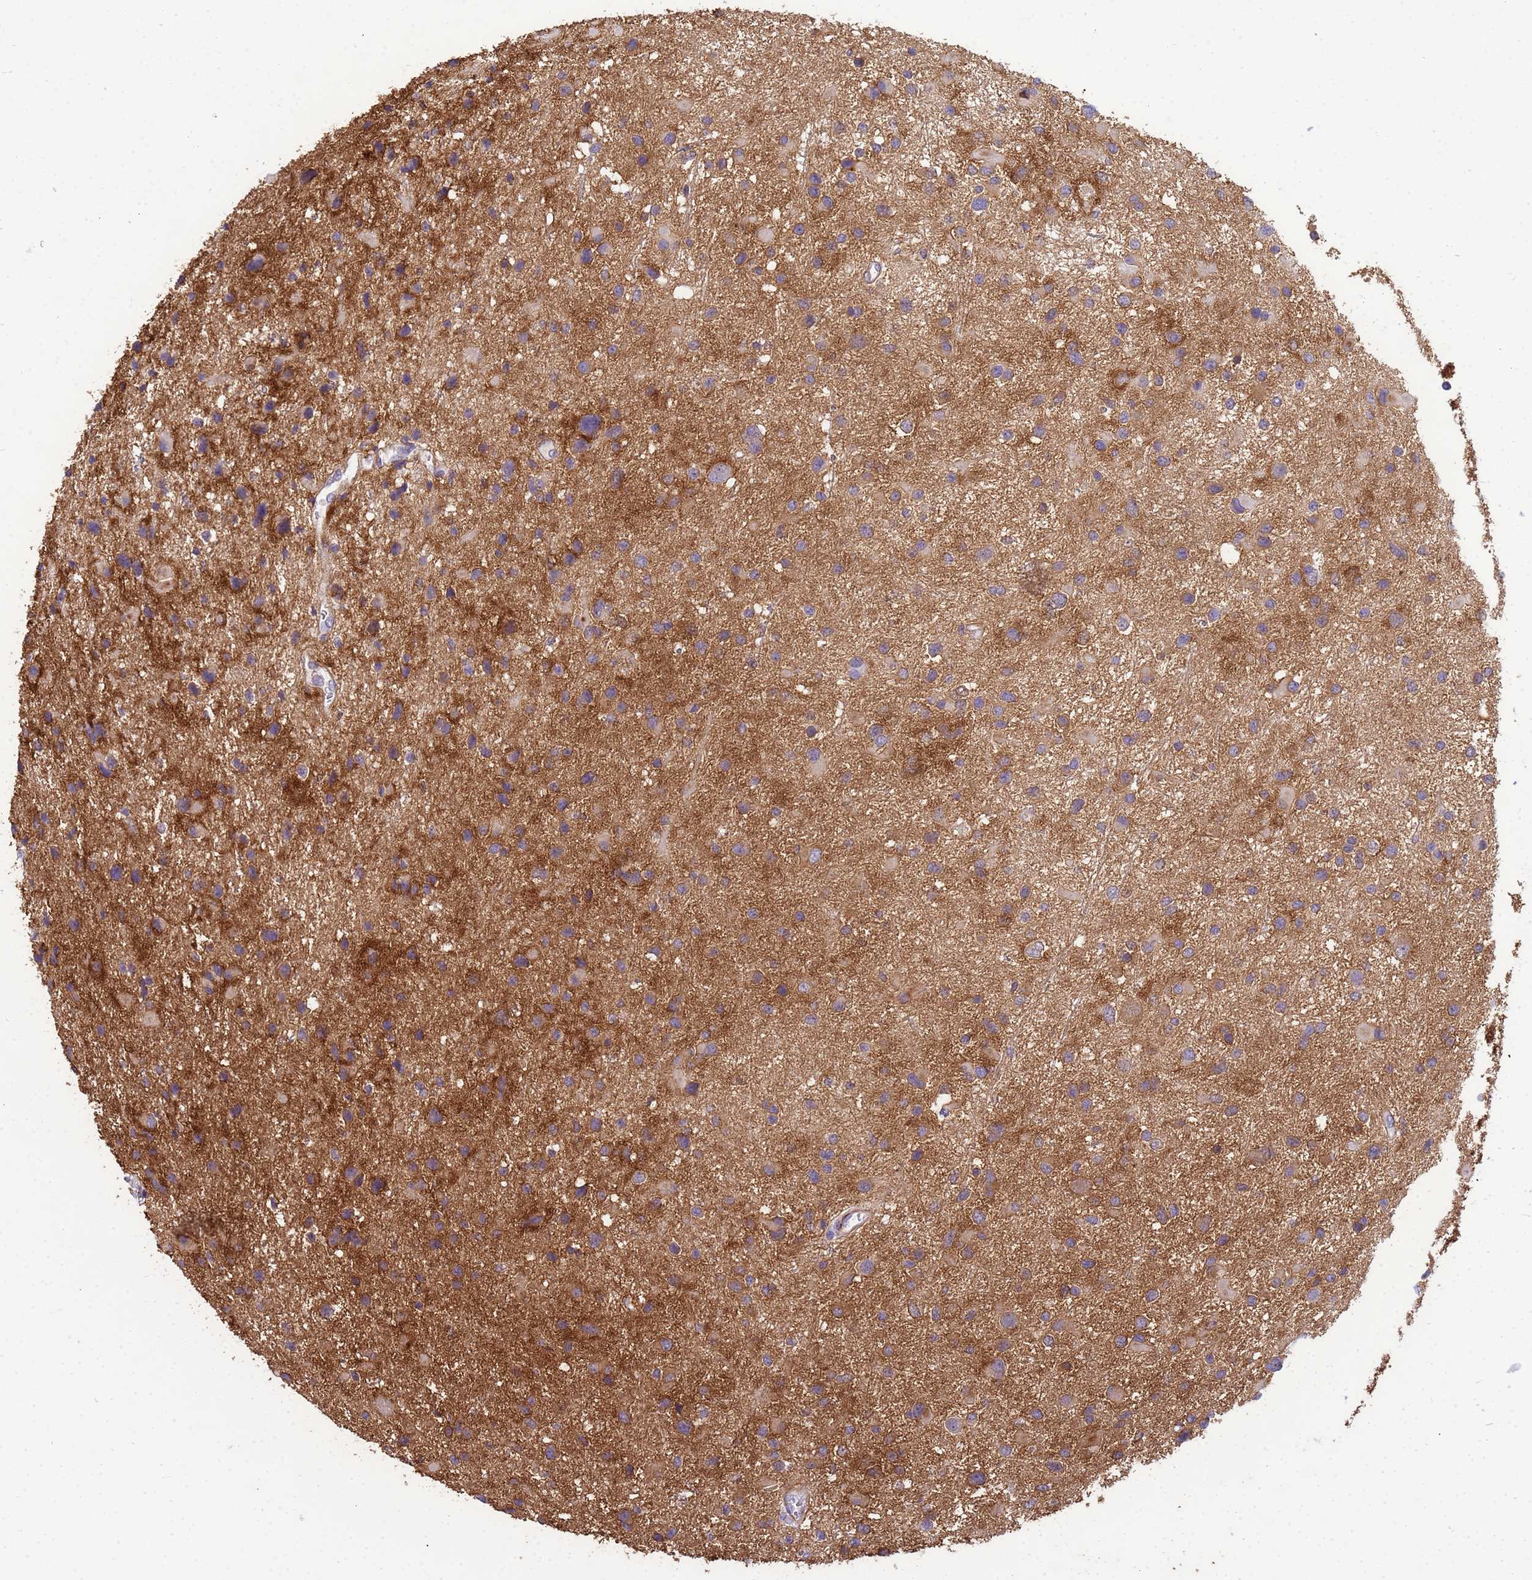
{"staining": {"intensity": "weak", "quantity": "25%-75%", "location": "cytoplasmic/membranous"}, "tissue": "glioma", "cell_type": "Tumor cells", "image_type": "cancer", "snomed": [{"axis": "morphology", "description": "Glioma, malignant, Low grade"}, {"axis": "topography", "description": "Brain"}], "caption": "Human low-grade glioma (malignant) stained with a protein marker shows weak staining in tumor cells.", "gene": "P2RX7", "patient": {"sex": "female", "age": 32}}